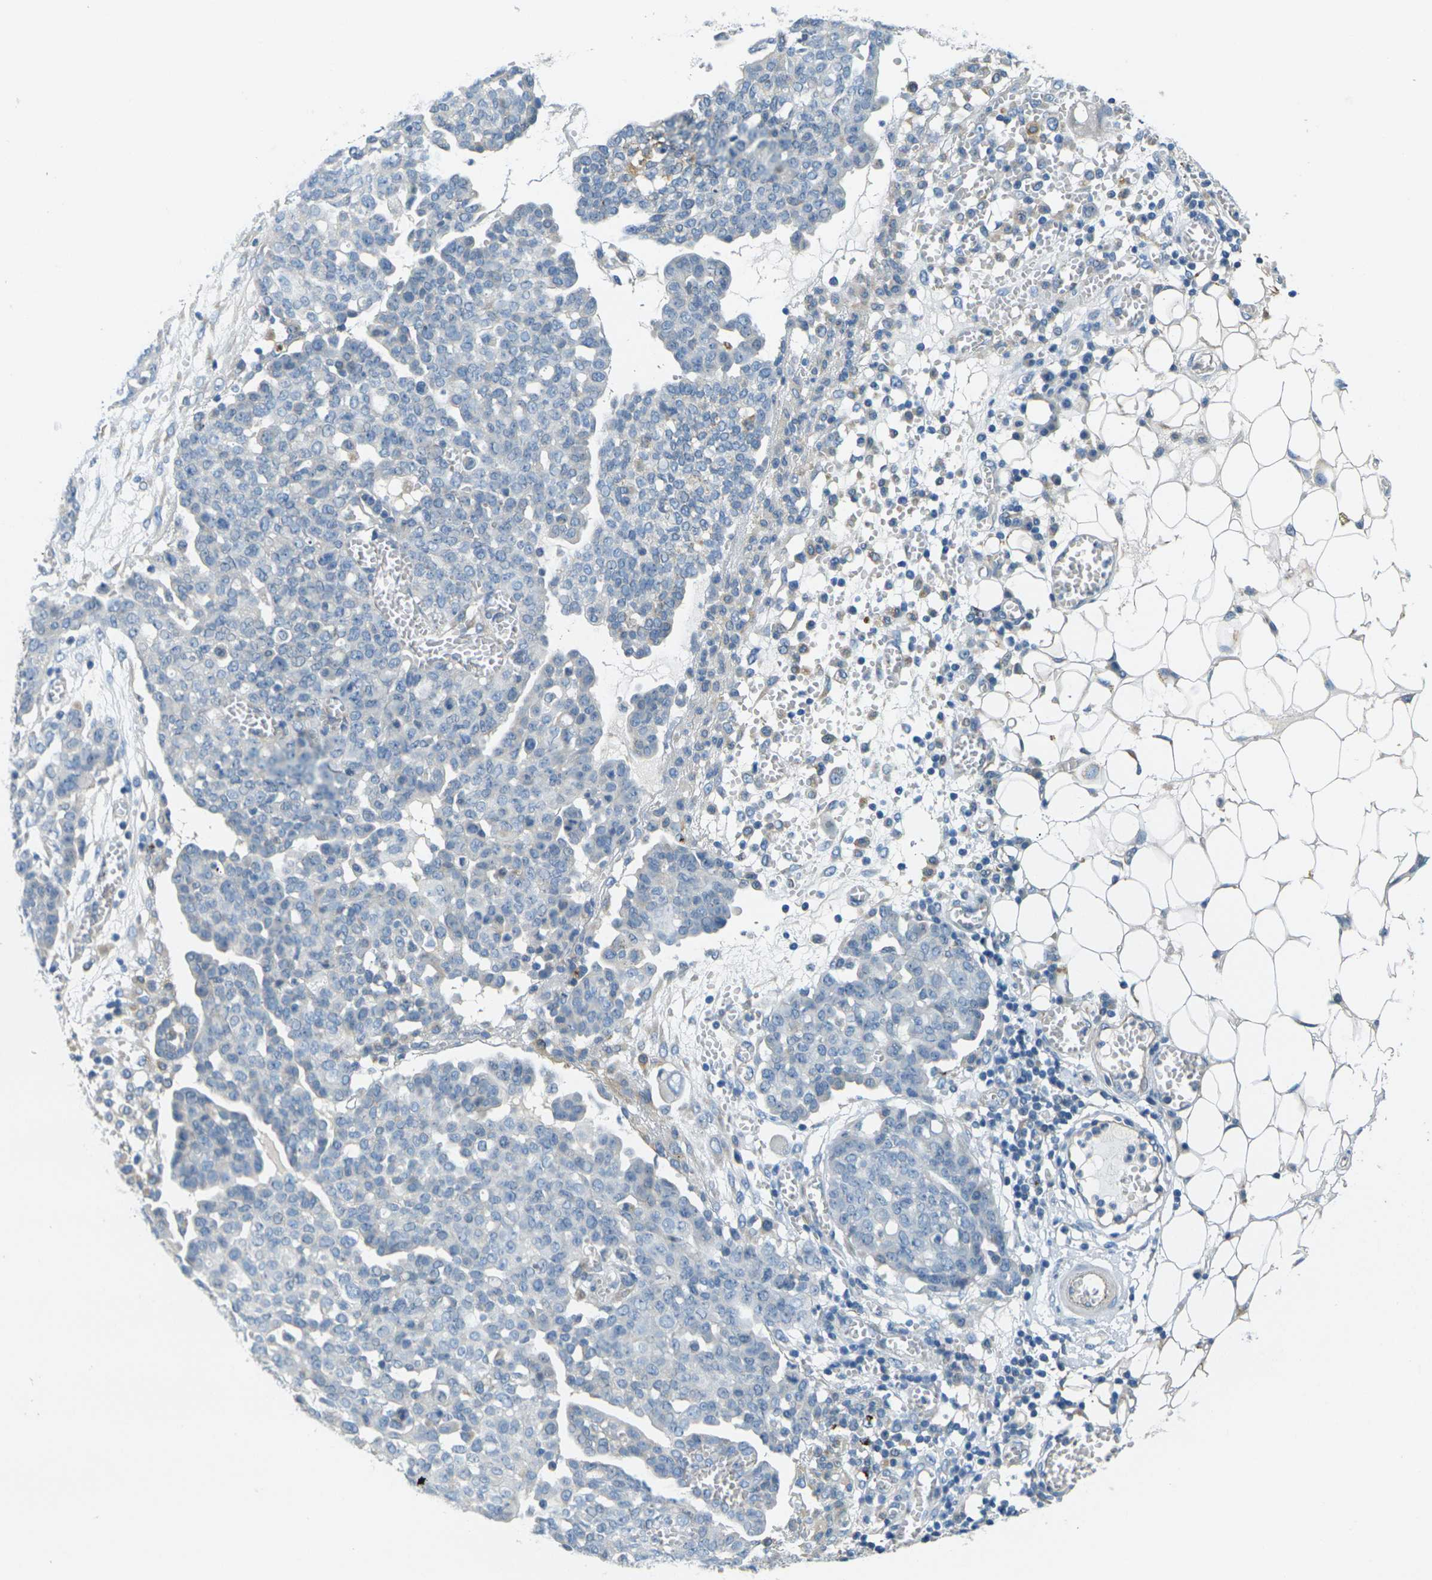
{"staining": {"intensity": "negative", "quantity": "none", "location": "none"}, "tissue": "ovarian cancer", "cell_type": "Tumor cells", "image_type": "cancer", "snomed": [{"axis": "morphology", "description": "Cystadenocarcinoma, serous, NOS"}, {"axis": "topography", "description": "Soft tissue"}, {"axis": "topography", "description": "Ovary"}], "caption": "DAB immunohistochemical staining of ovarian cancer demonstrates no significant positivity in tumor cells.", "gene": "CYP2C8", "patient": {"sex": "female", "age": 57}}